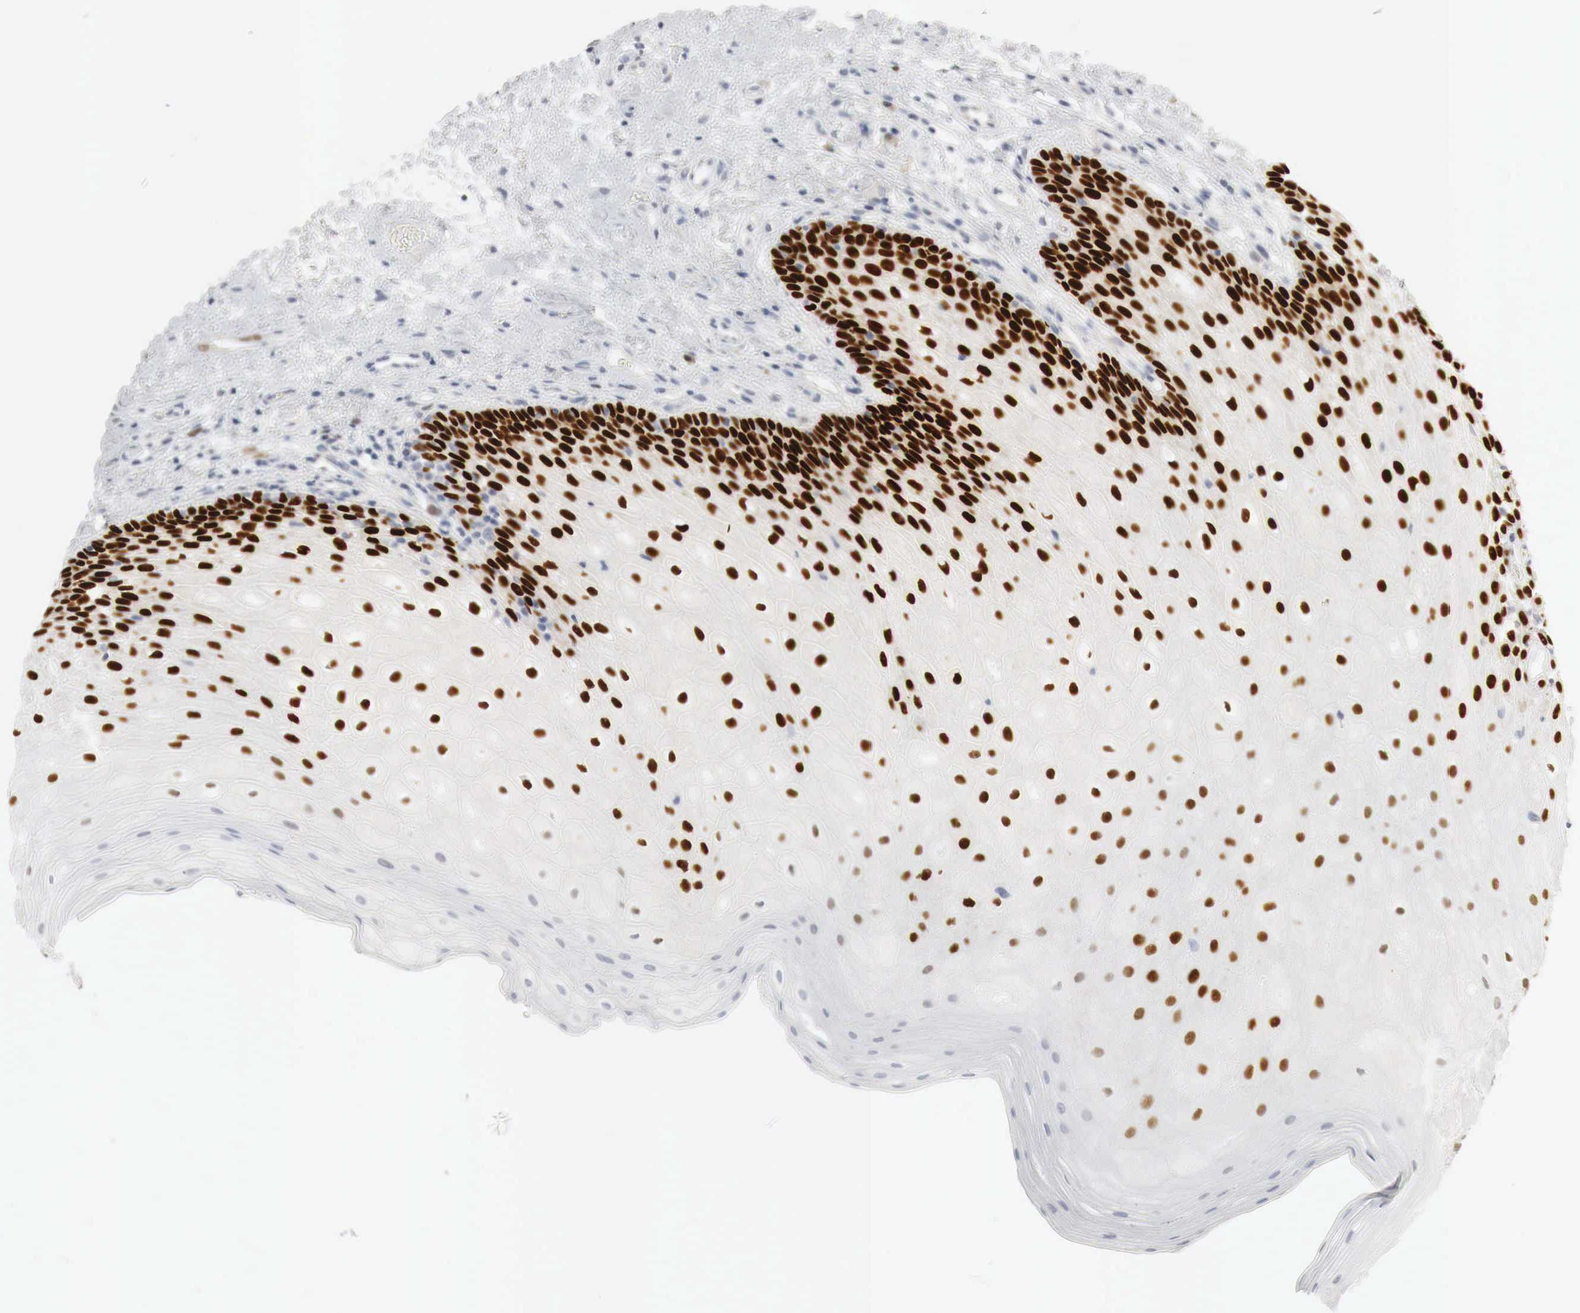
{"staining": {"intensity": "strong", "quantity": "25%-75%", "location": "nuclear"}, "tissue": "oral mucosa", "cell_type": "Squamous epithelial cells", "image_type": "normal", "snomed": [{"axis": "morphology", "description": "Normal tissue, NOS"}, {"axis": "topography", "description": "Oral tissue"}], "caption": "About 25%-75% of squamous epithelial cells in unremarkable oral mucosa demonstrate strong nuclear protein positivity as visualized by brown immunohistochemical staining.", "gene": "TP63", "patient": {"sex": "female", "age": 79}}